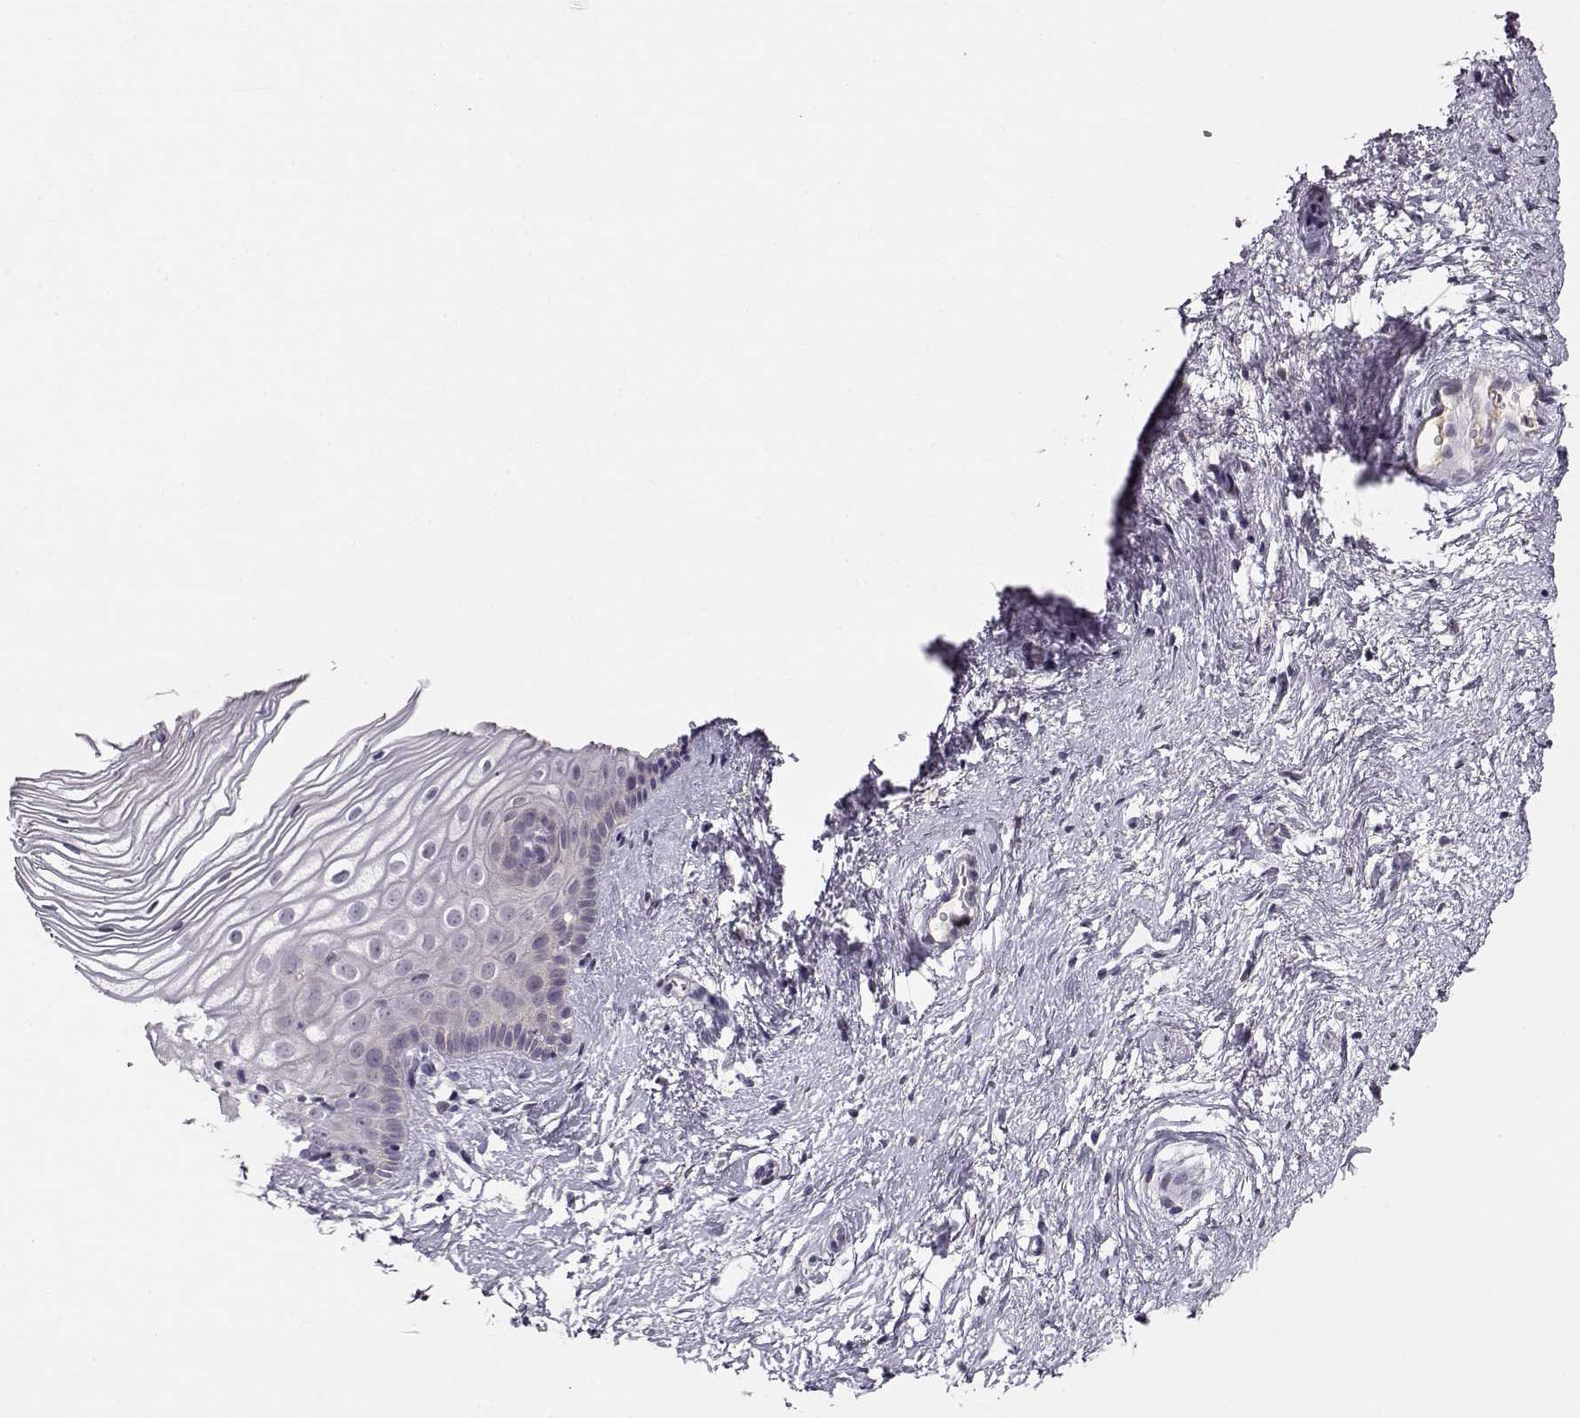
{"staining": {"intensity": "negative", "quantity": "none", "location": "none"}, "tissue": "cervix", "cell_type": "Glandular cells", "image_type": "normal", "snomed": [{"axis": "morphology", "description": "Normal tissue, NOS"}, {"axis": "topography", "description": "Cervix"}], "caption": "Glandular cells show no significant staining in unremarkable cervix.", "gene": "CRX", "patient": {"sex": "female", "age": 40}}